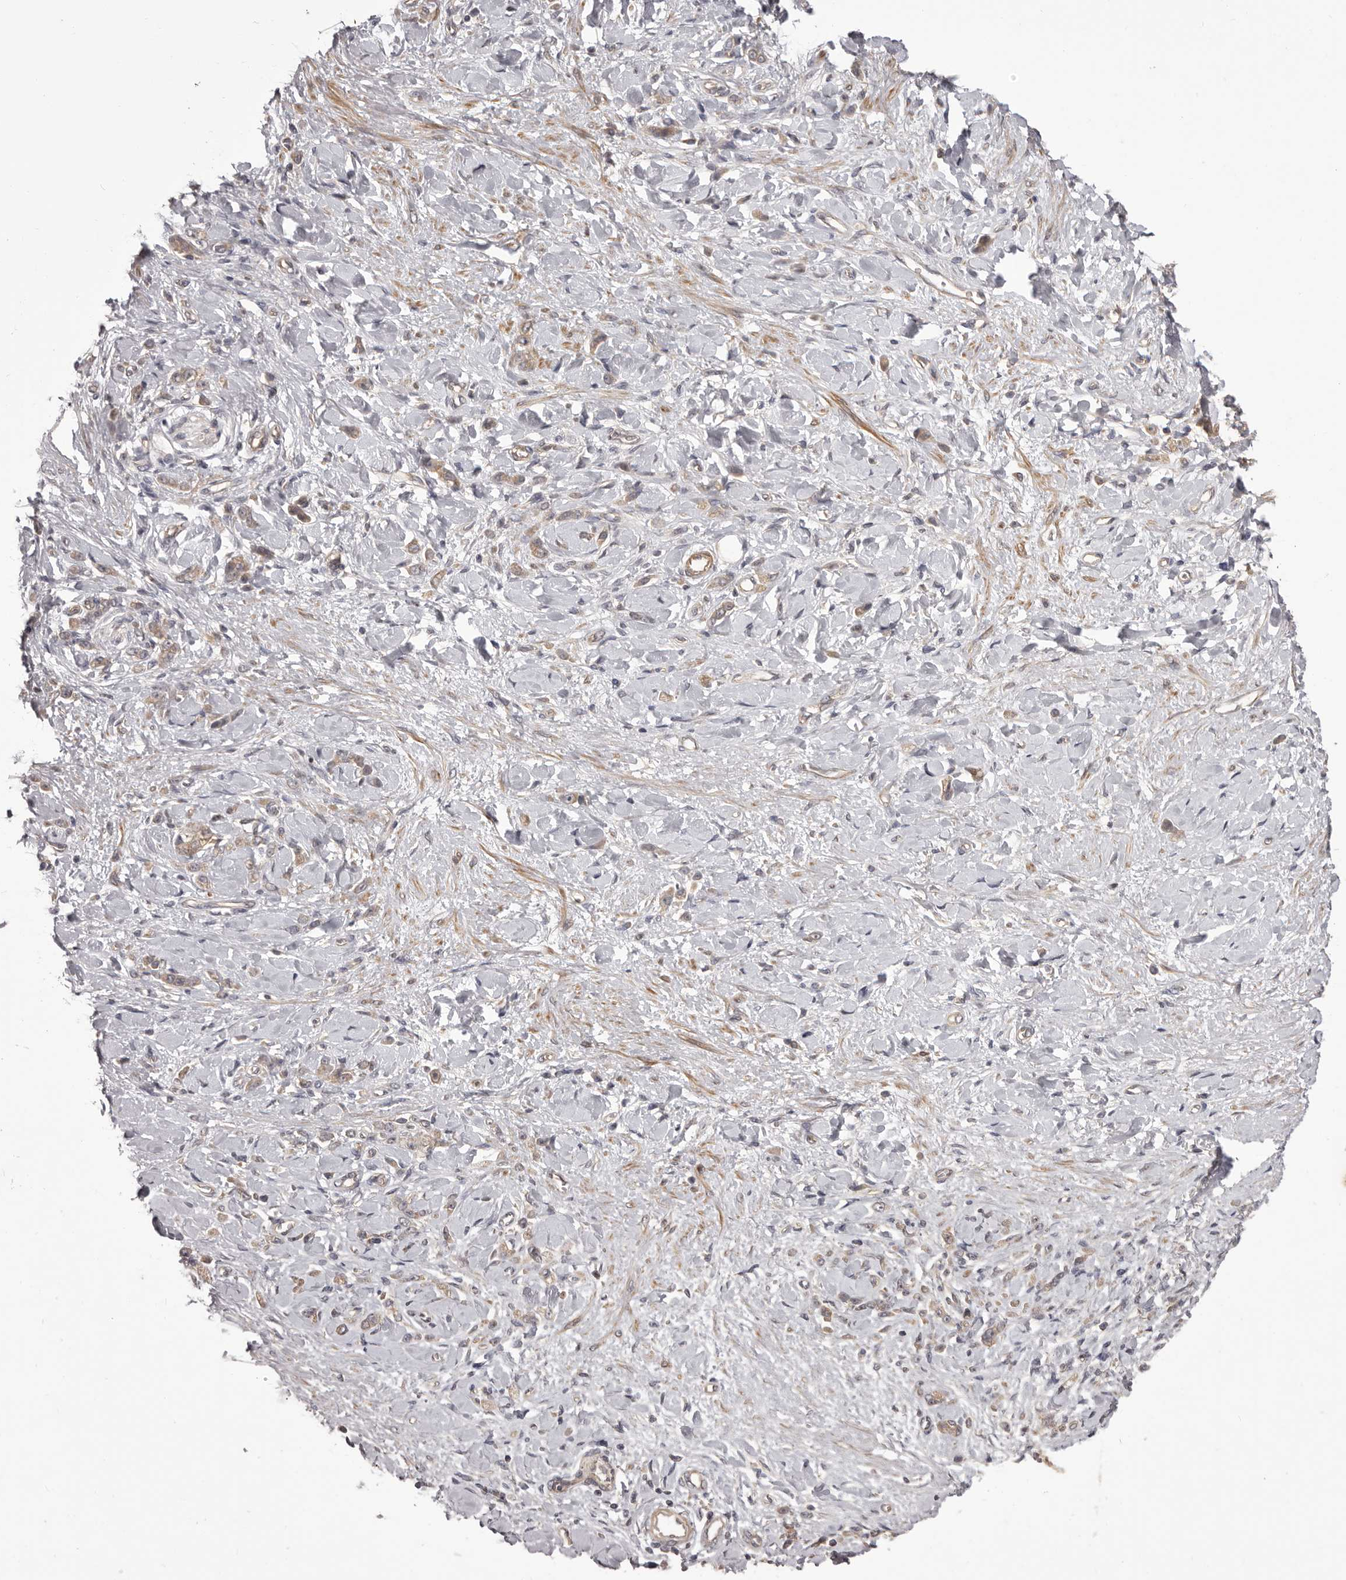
{"staining": {"intensity": "negative", "quantity": "none", "location": "none"}, "tissue": "stomach cancer", "cell_type": "Tumor cells", "image_type": "cancer", "snomed": [{"axis": "morphology", "description": "Normal tissue, NOS"}, {"axis": "morphology", "description": "Adenocarcinoma, NOS"}, {"axis": "topography", "description": "Stomach"}], "caption": "This photomicrograph is of stomach cancer stained with immunohistochemistry (IHC) to label a protein in brown with the nuclei are counter-stained blue. There is no expression in tumor cells.", "gene": "HRH1", "patient": {"sex": "male", "age": 82}}